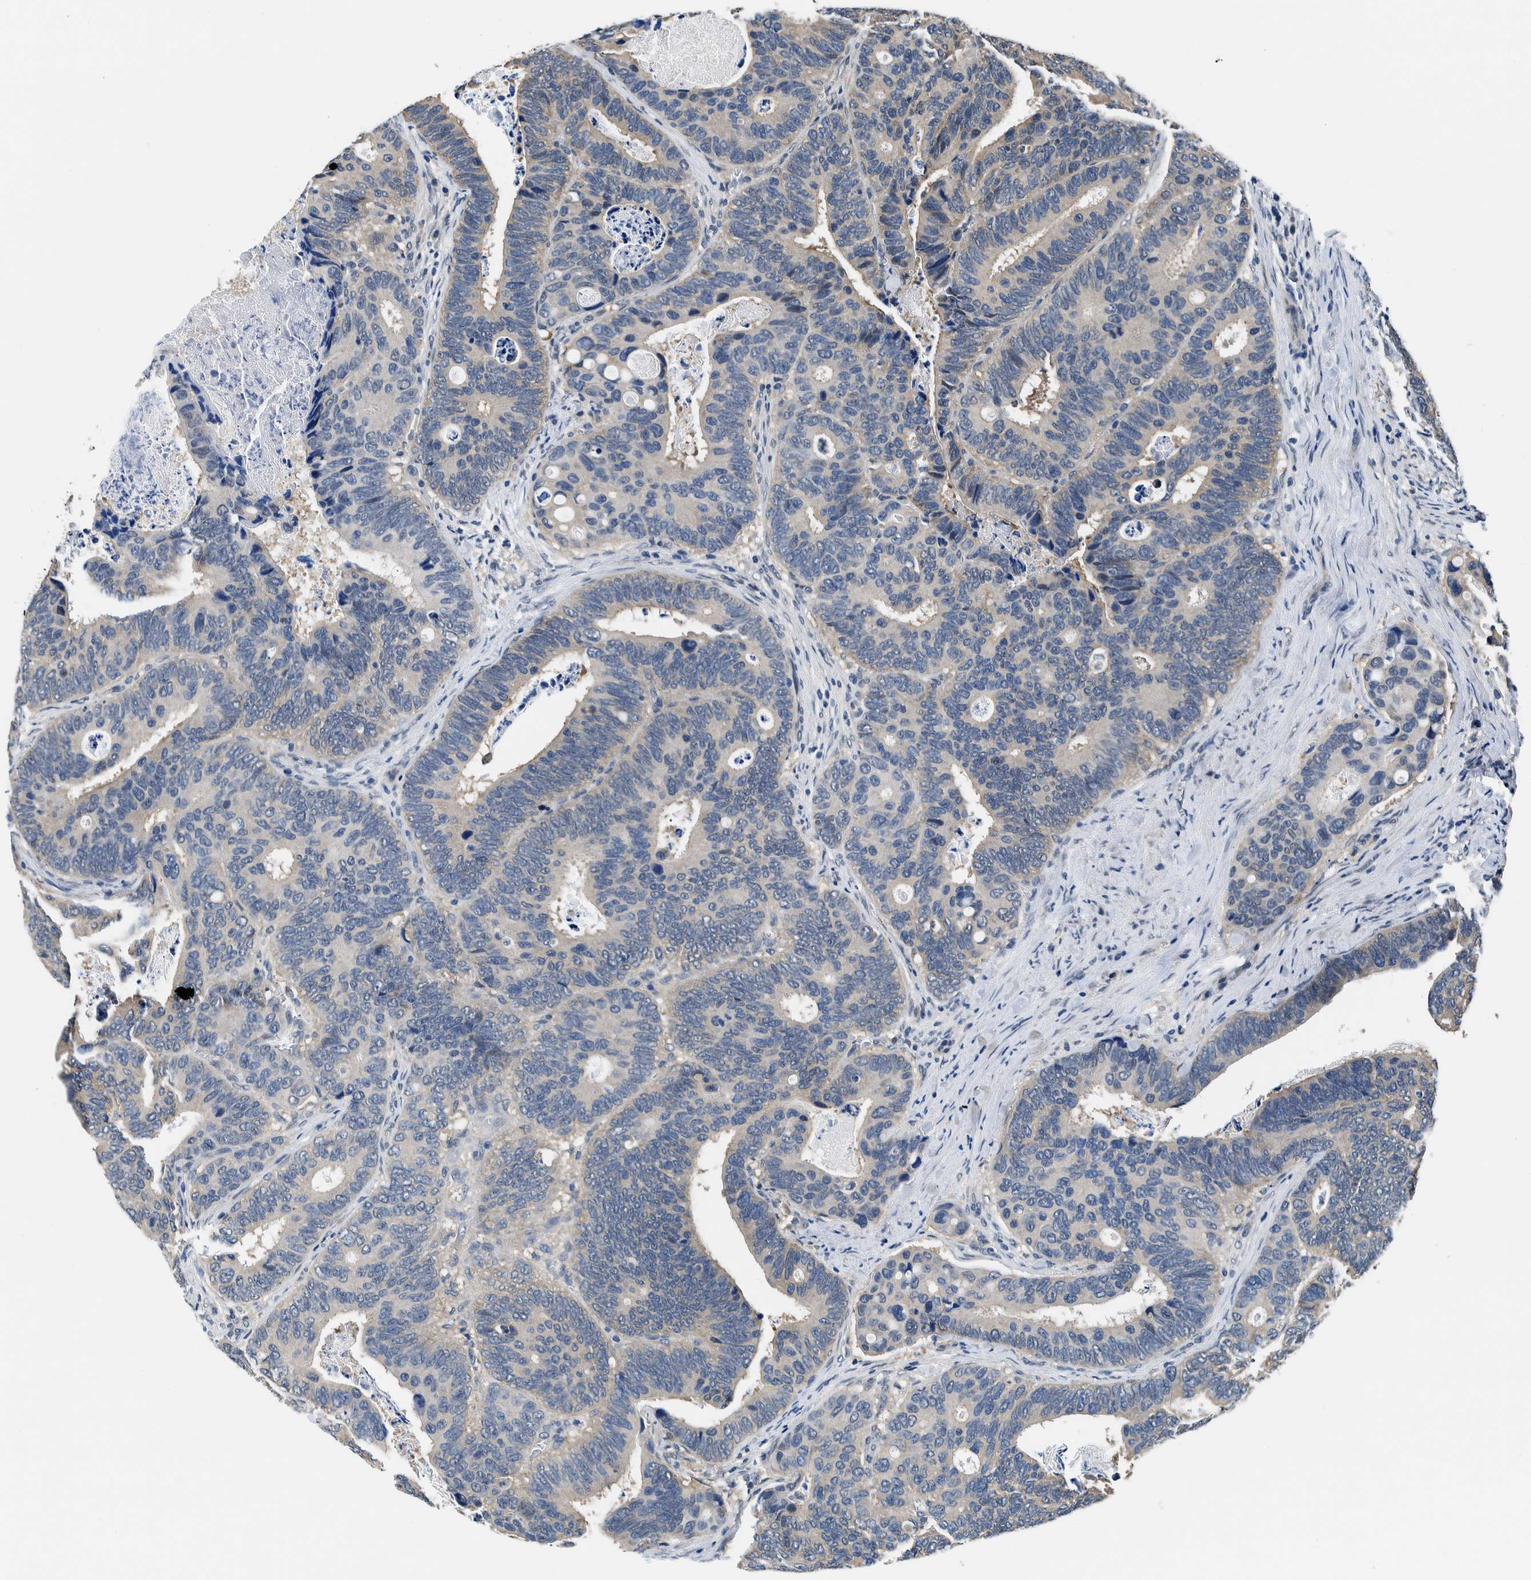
{"staining": {"intensity": "negative", "quantity": "none", "location": "none"}, "tissue": "colorectal cancer", "cell_type": "Tumor cells", "image_type": "cancer", "snomed": [{"axis": "morphology", "description": "Inflammation, NOS"}, {"axis": "morphology", "description": "Adenocarcinoma, NOS"}, {"axis": "topography", "description": "Colon"}], "caption": "An IHC histopathology image of adenocarcinoma (colorectal) is shown. There is no staining in tumor cells of adenocarcinoma (colorectal). (Brightfield microscopy of DAB immunohistochemistry at high magnification).", "gene": "NIBAN2", "patient": {"sex": "male", "age": 72}}